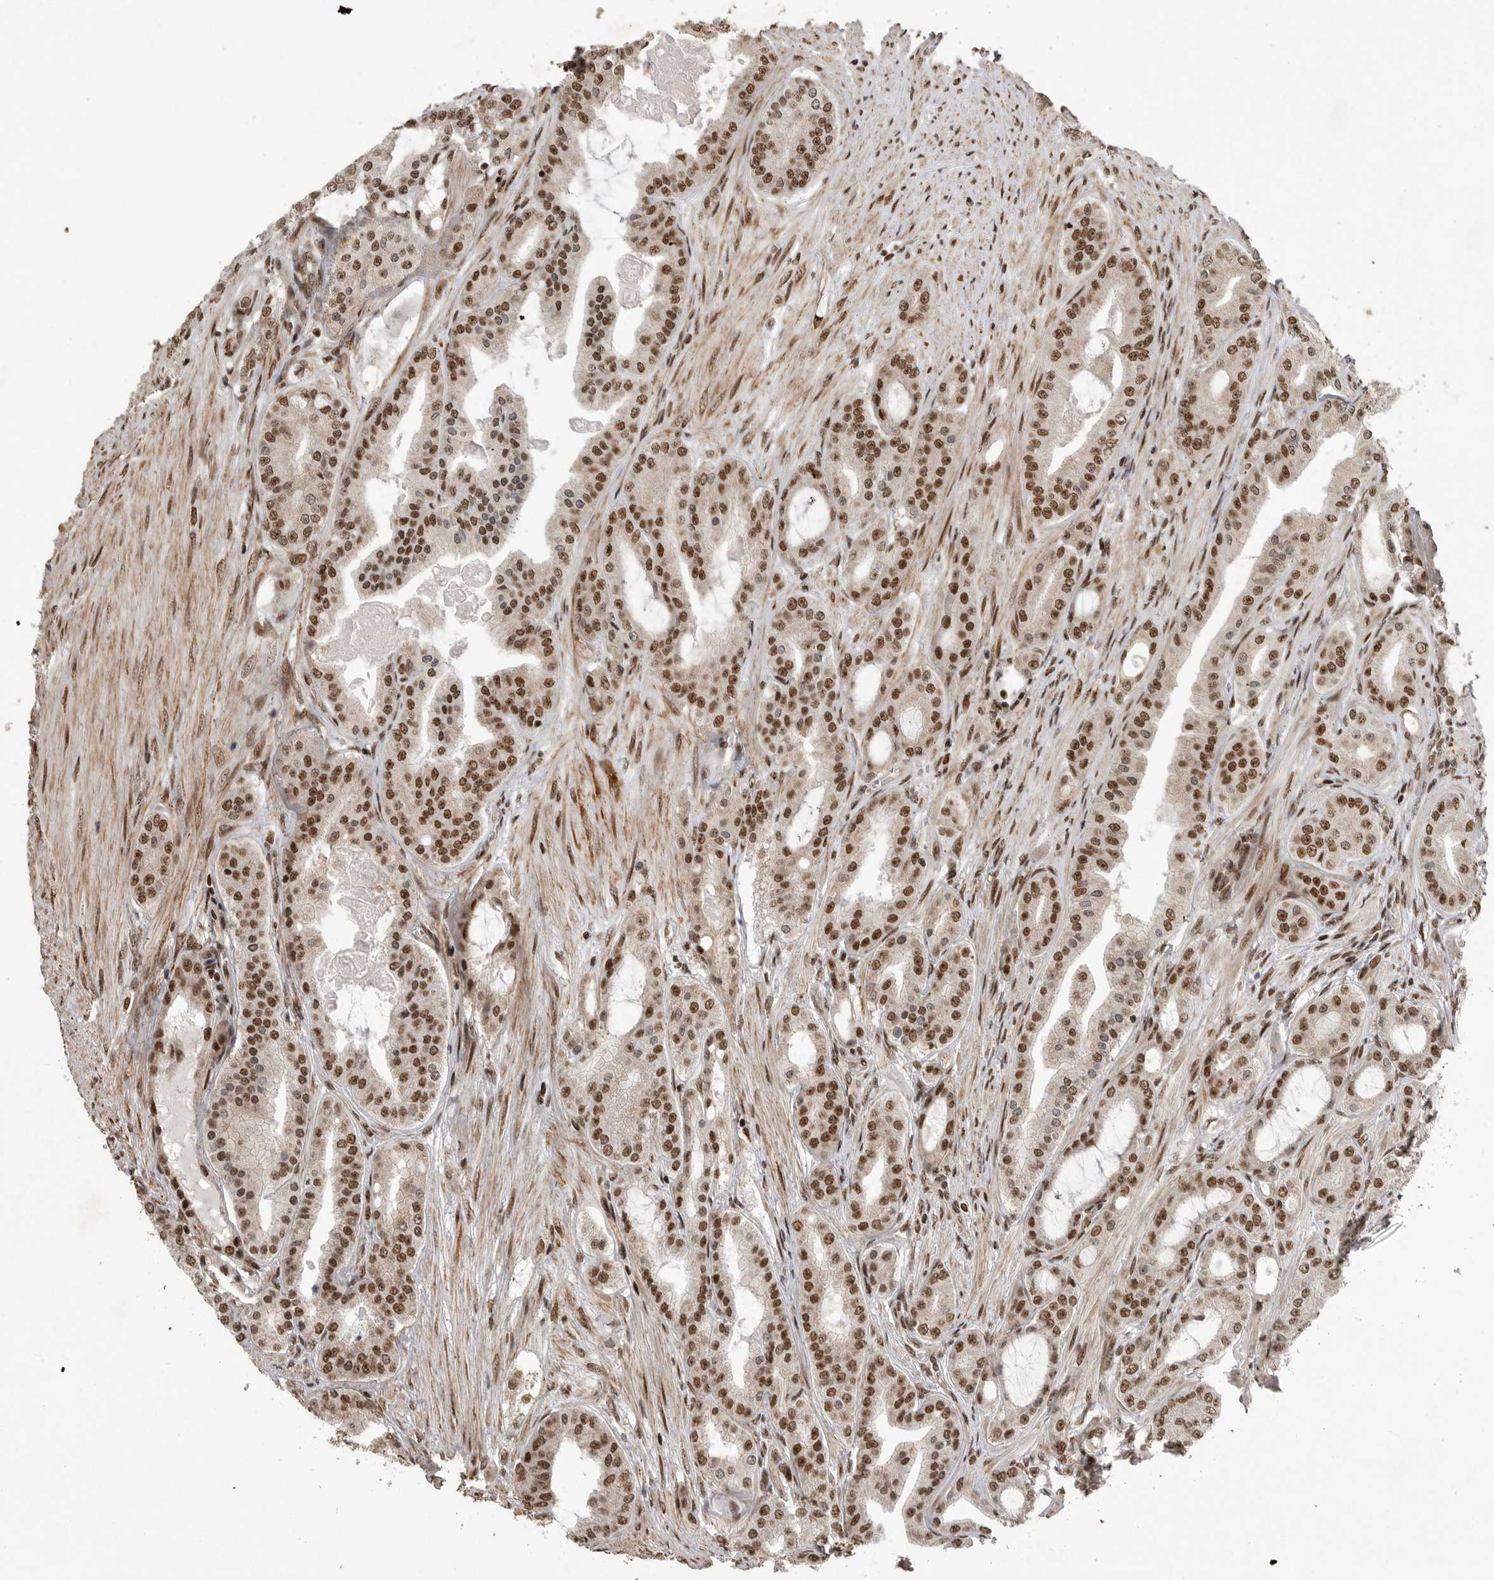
{"staining": {"intensity": "strong", "quantity": ">75%", "location": "nuclear"}, "tissue": "prostate cancer", "cell_type": "Tumor cells", "image_type": "cancer", "snomed": [{"axis": "morphology", "description": "Adenocarcinoma, High grade"}, {"axis": "topography", "description": "Prostate"}], "caption": "About >75% of tumor cells in human prostate high-grade adenocarcinoma reveal strong nuclear protein positivity as visualized by brown immunohistochemical staining.", "gene": "PPP1R8", "patient": {"sex": "male", "age": 60}}